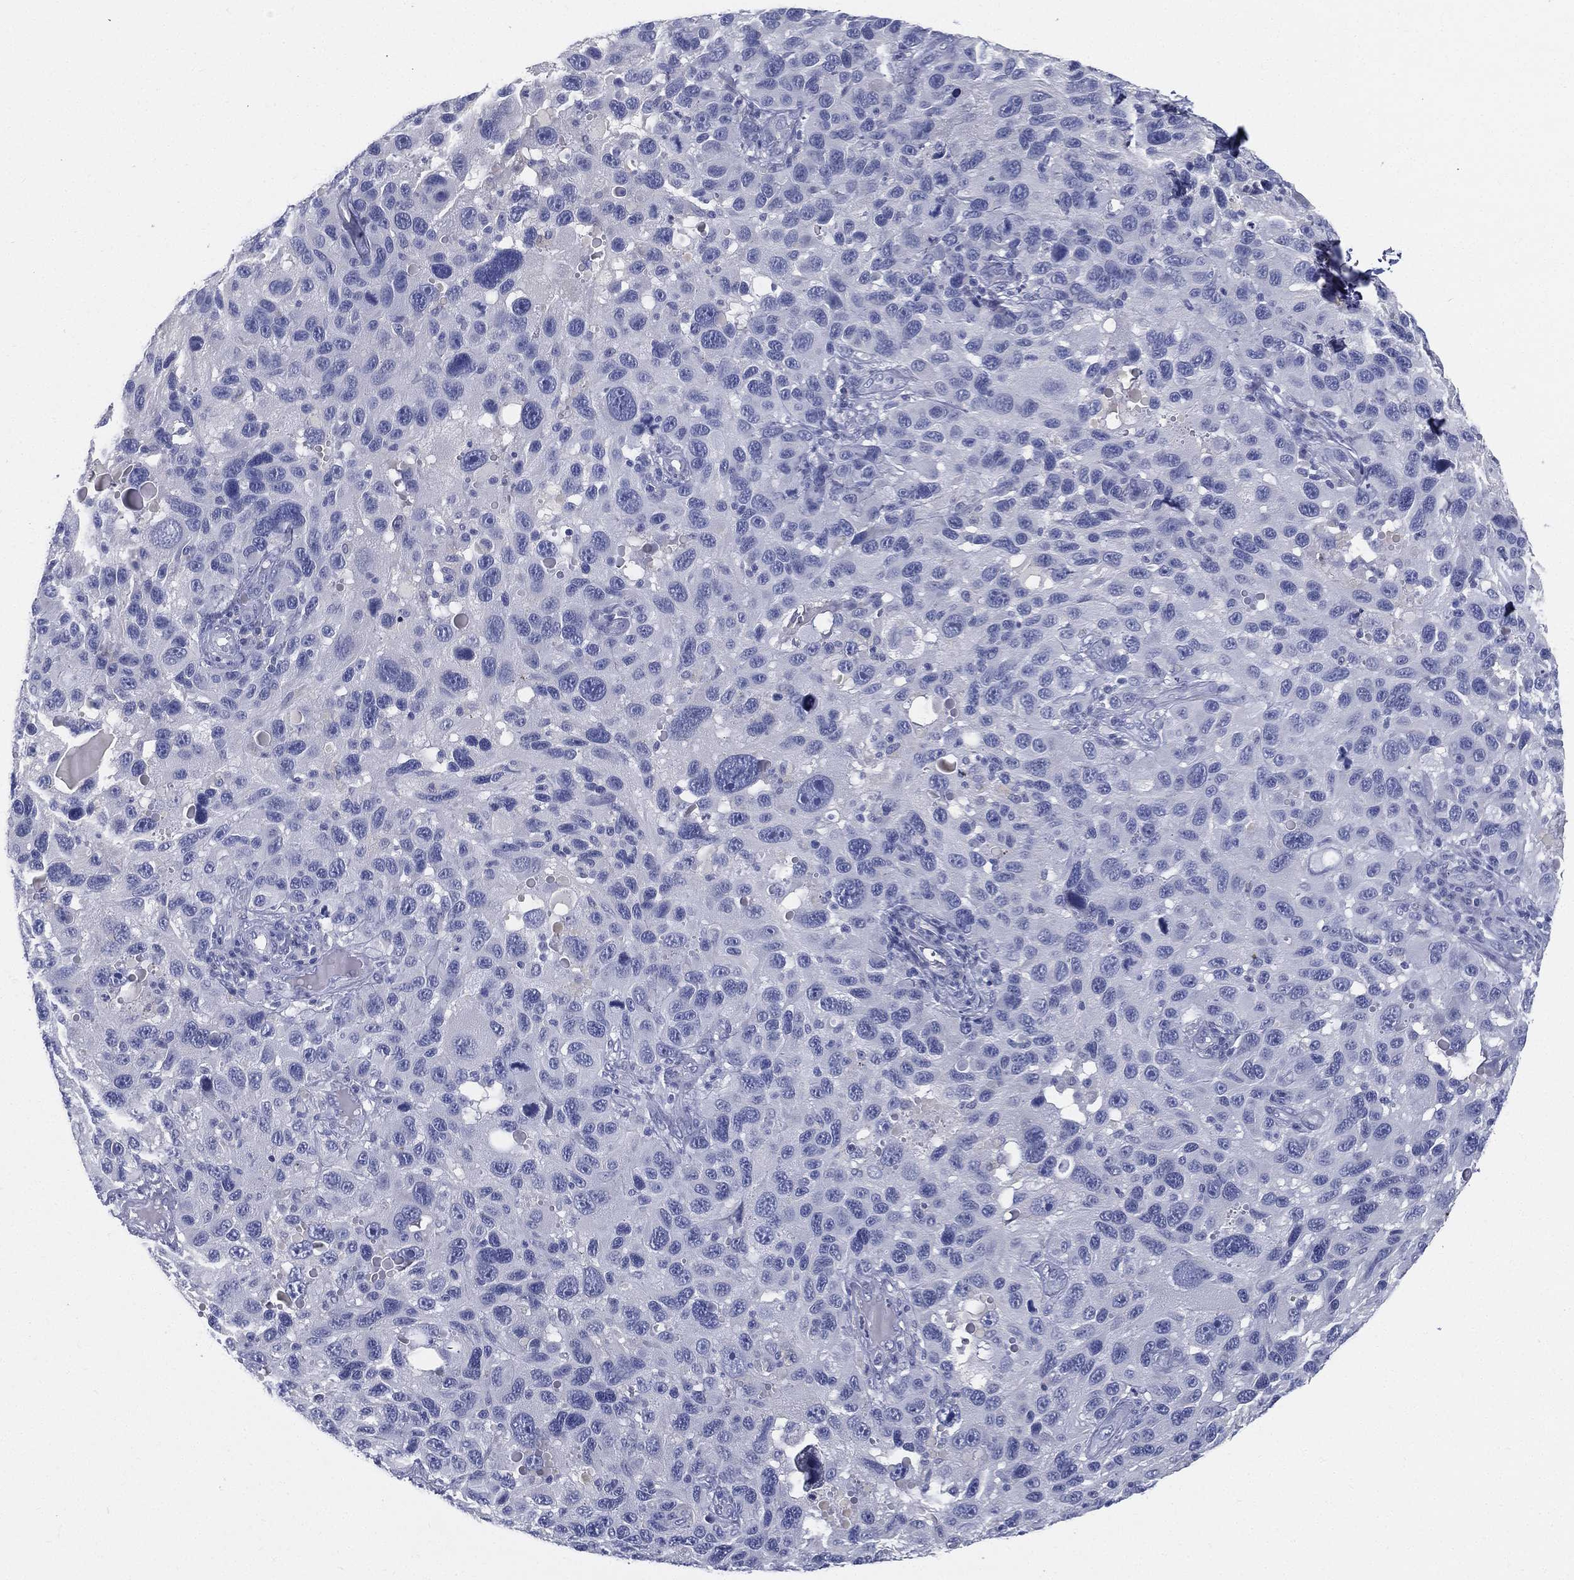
{"staining": {"intensity": "negative", "quantity": "none", "location": "none"}, "tissue": "melanoma", "cell_type": "Tumor cells", "image_type": "cancer", "snomed": [{"axis": "morphology", "description": "Malignant melanoma, NOS"}, {"axis": "topography", "description": "Skin"}], "caption": "A high-resolution photomicrograph shows IHC staining of melanoma, which displays no significant staining in tumor cells.", "gene": "STS", "patient": {"sex": "male", "age": 53}}